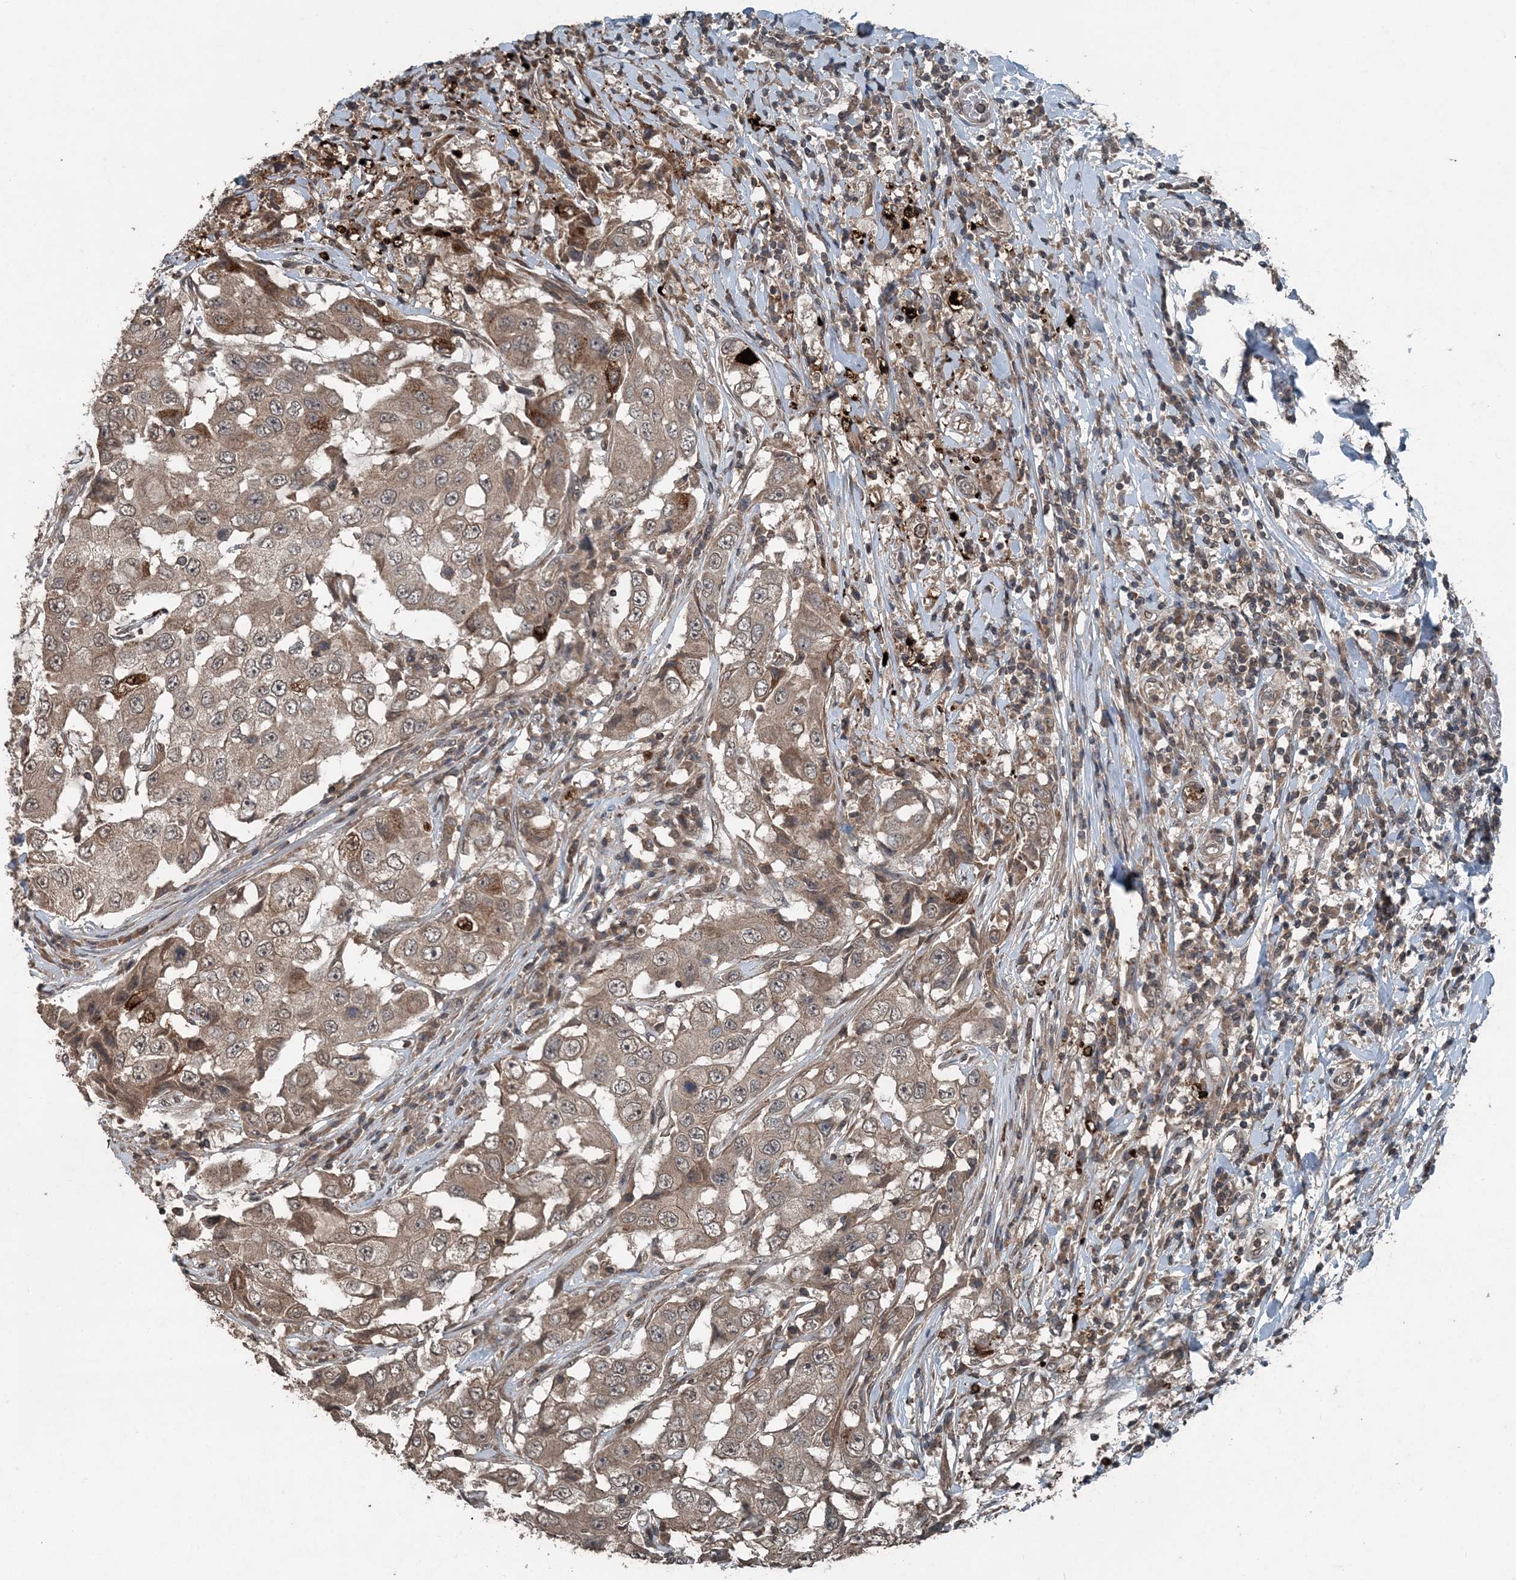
{"staining": {"intensity": "weak", "quantity": "25%-75%", "location": "cytoplasmic/membranous"}, "tissue": "breast cancer", "cell_type": "Tumor cells", "image_type": "cancer", "snomed": [{"axis": "morphology", "description": "Duct carcinoma"}, {"axis": "topography", "description": "Breast"}], "caption": "There is low levels of weak cytoplasmic/membranous staining in tumor cells of breast cancer (infiltrating ductal carcinoma), as demonstrated by immunohistochemical staining (brown color).", "gene": "CFL1", "patient": {"sex": "female", "age": 27}}